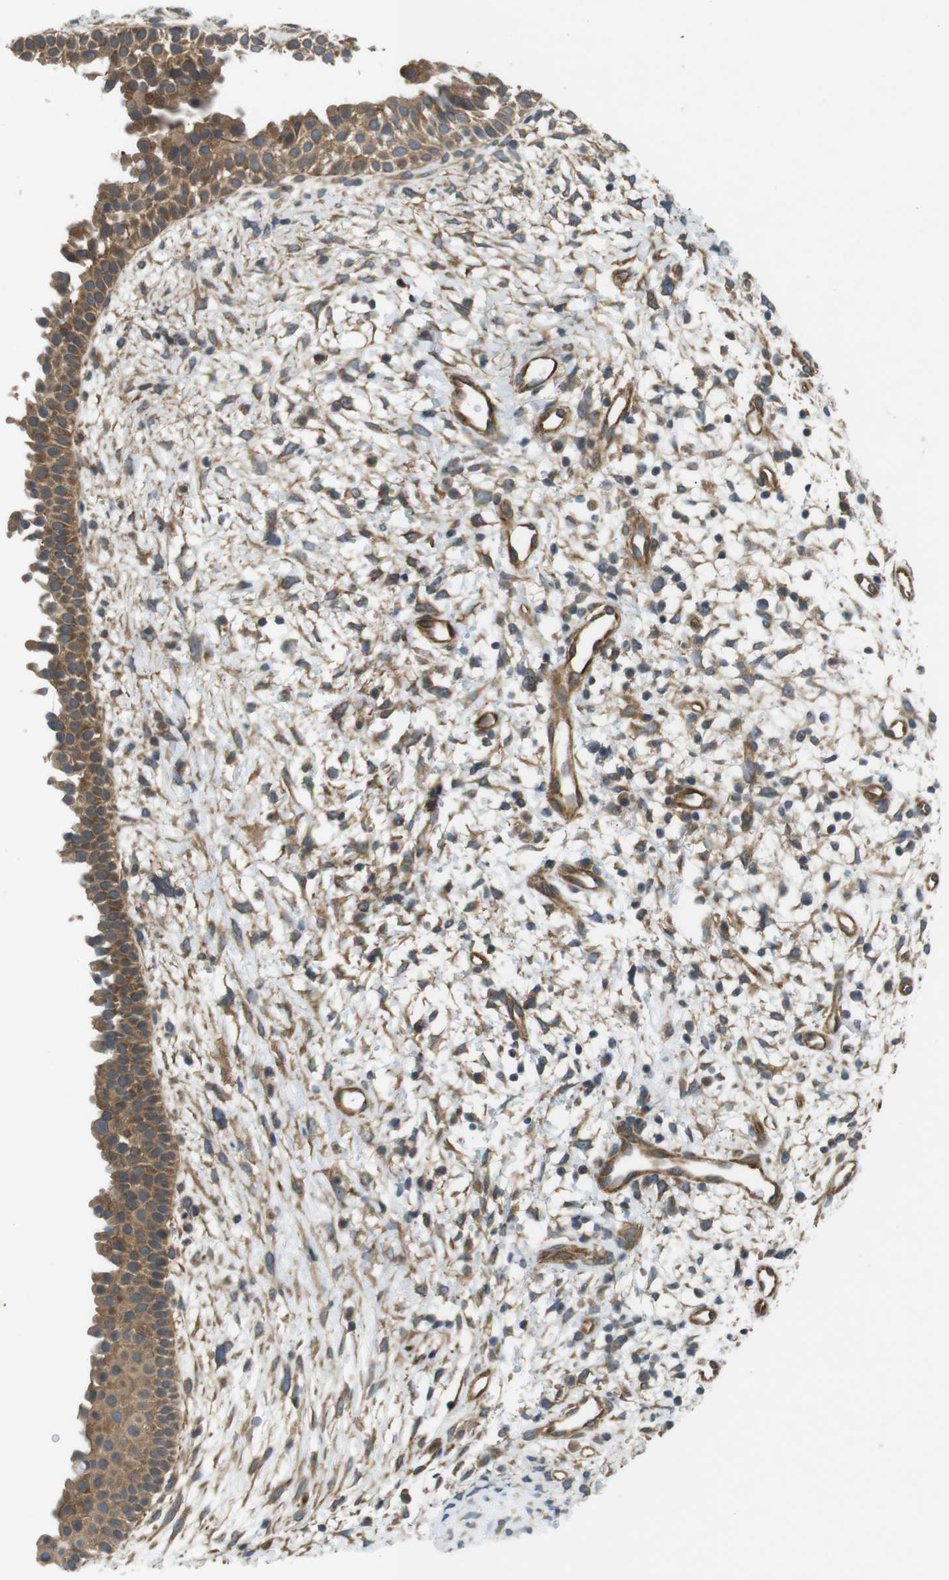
{"staining": {"intensity": "moderate", "quantity": ">75%", "location": "cytoplasmic/membranous"}, "tissue": "nasopharynx", "cell_type": "Respiratory epithelial cells", "image_type": "normal", "snomed": [{"axis": "morphology", "description": "Normal tissue, NOS"}, {"axis": "topography", "description": "Nasopharynx"}], "caption": "A brown stain highlights moderate cytoplasmic/membranous staining of a protein in respiratory epithelial cells of normal nasopharynx.", "gene": "TSC1", "patient": {"sex": "male", "age": 22}}